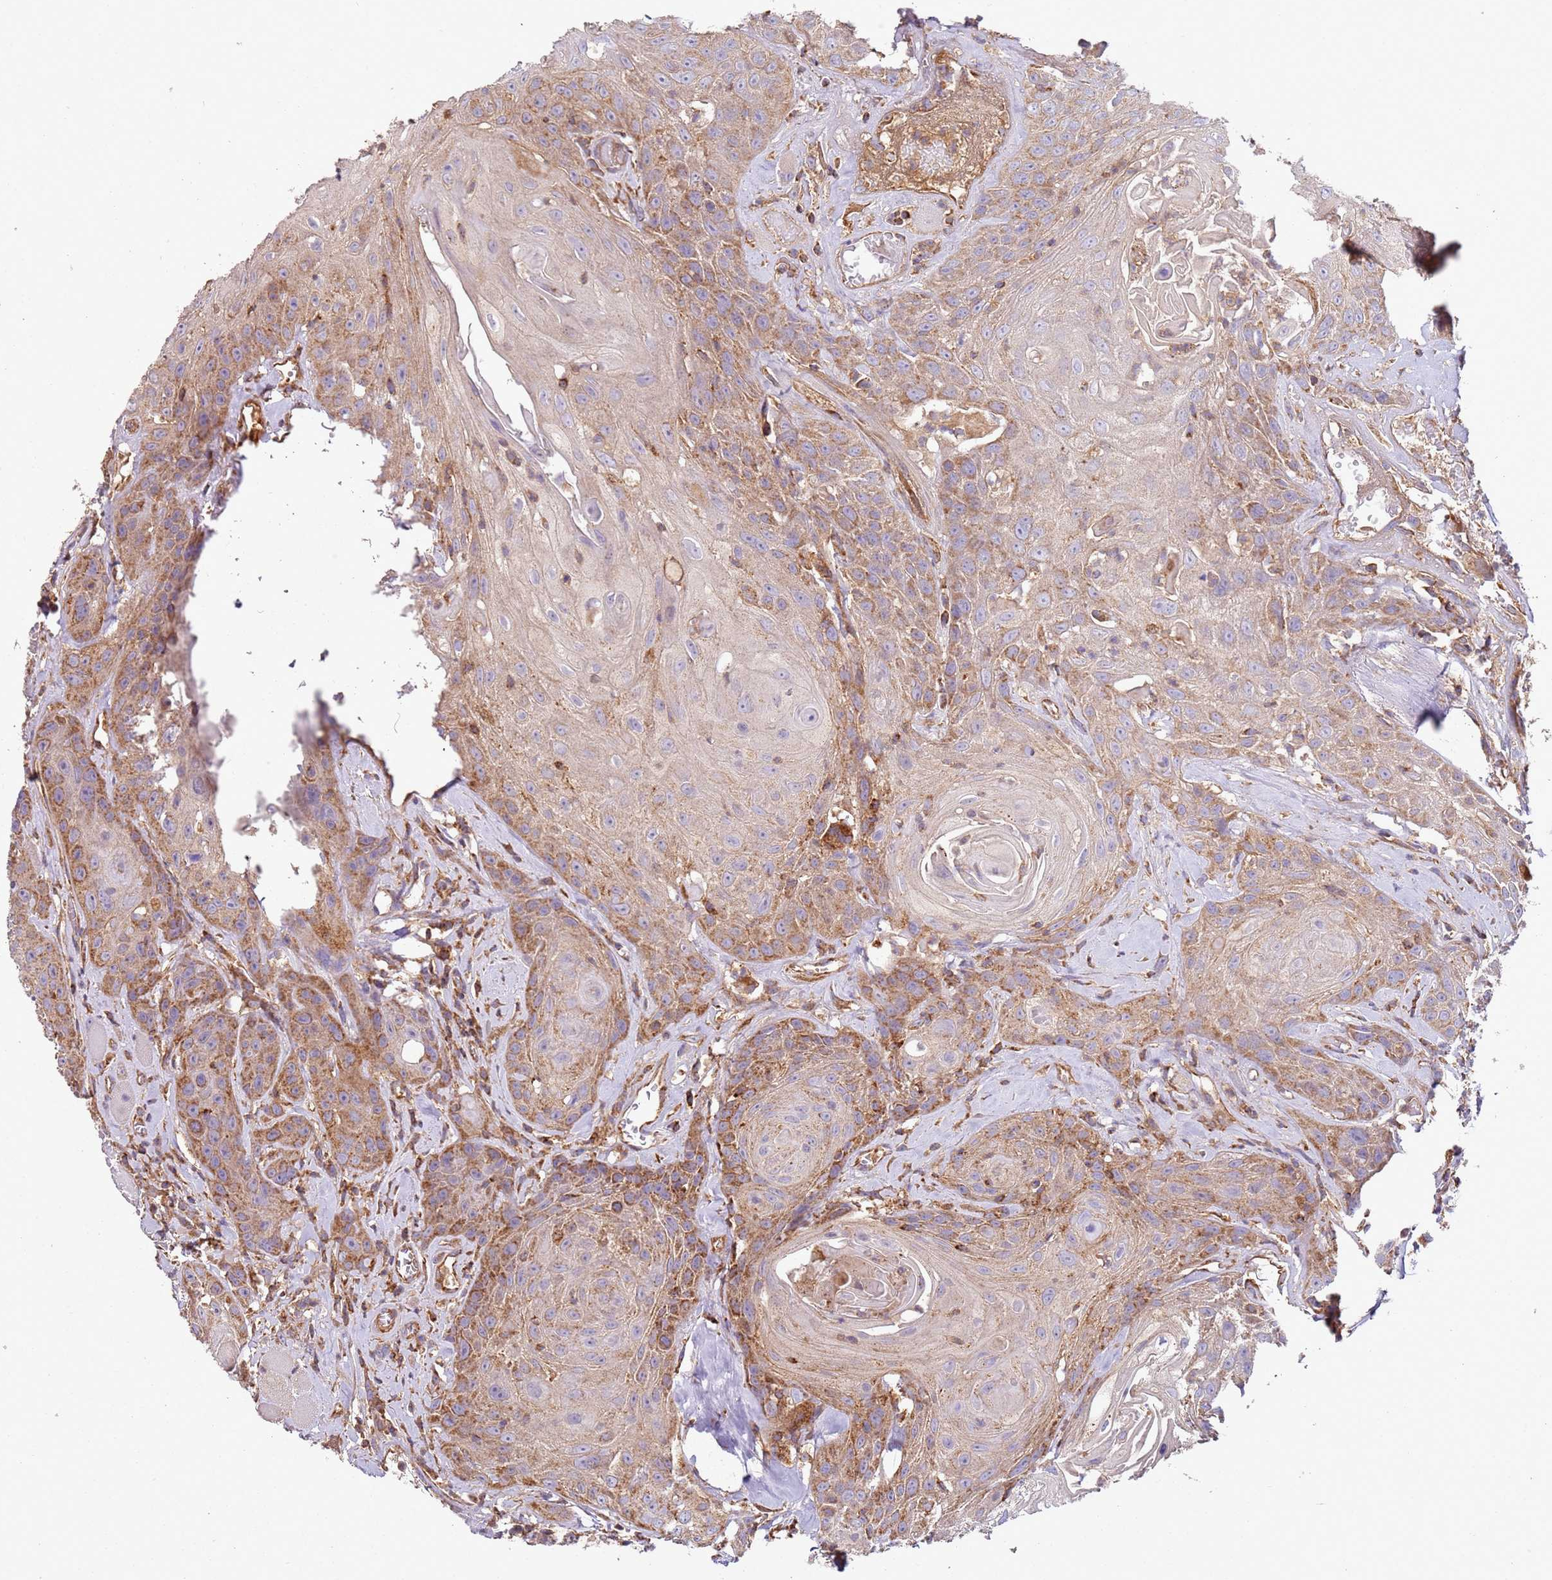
{"staining": {"intensity": "moderate", "quantity": ">75%", "location": "cytoplasmic/membranous"}, "tissue": "head and neck cancer", "cell_type": "Tumor cells", "image_type": "cancer", "snomed": [{"axis": "morphology", "description": "Squamous cell carcinoma, NOS"}, {"axis": "topography", "description": "Head-Neck"}], "caption": "A histopathology image showing moderate cytoplasmic/membranous positivity in about >75% of tumor cells in squamous cell carcinoma (head and neck), as visualized by brown immunohistochemical staining.", "gene": "RMND5A", "patient": {"sex": "female", "age": 59}}